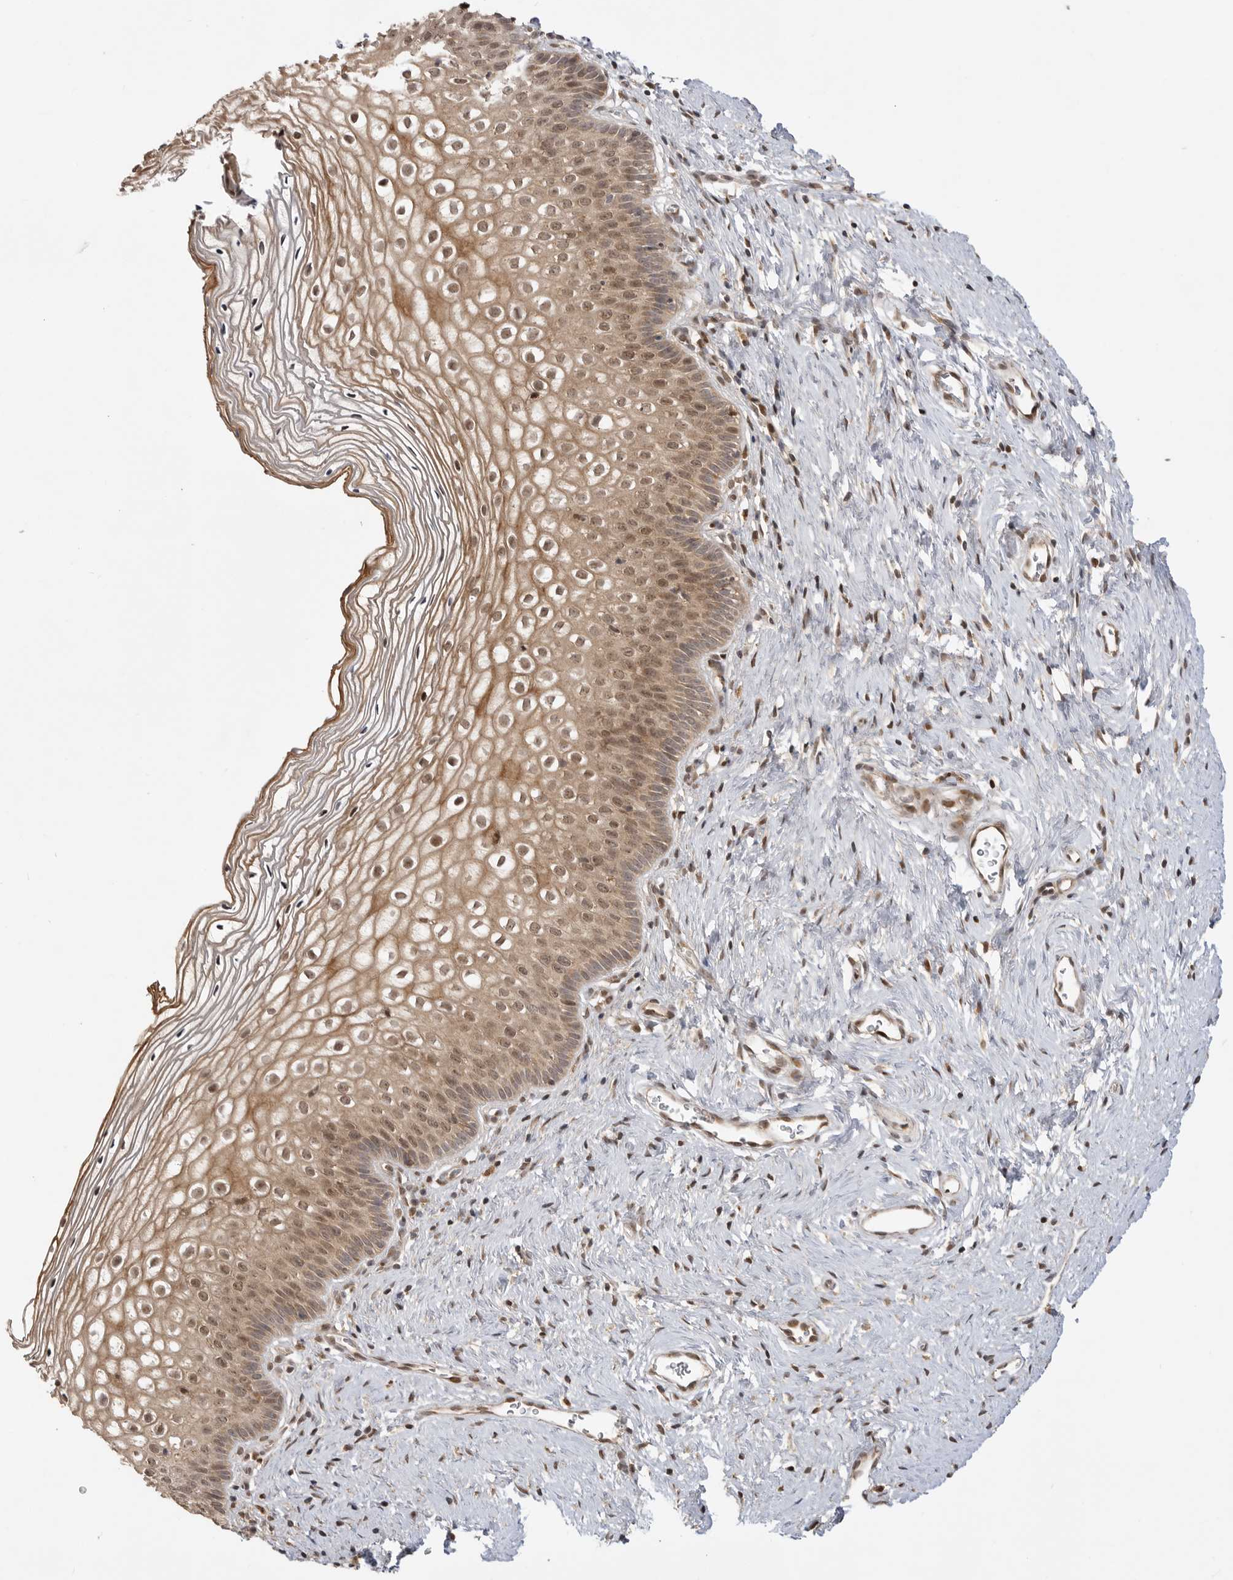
{"staining": {"intensity": "moderate", "quantity": ">75%", "location": "cytoplasmic/membranous,nuclear"}, "tissue": "cervix", "cell_type": "Squamous epithelial cells", "image_type": "normal", "snomed": [{"axis": "morphology", "description": "Normal tissue, NOS"}, {"axis": "topography", "description": "Cervix"}], "caption": "An image of human cervix stained for a protein reveals moderate cytoplasmic/membranous,nuclear brown staining in squamous epithelial cells. (IHC, brightfield microscopy, high magnification).", "gene": "ALKAL1", "patient": {"sex": "female", "age": 27}}